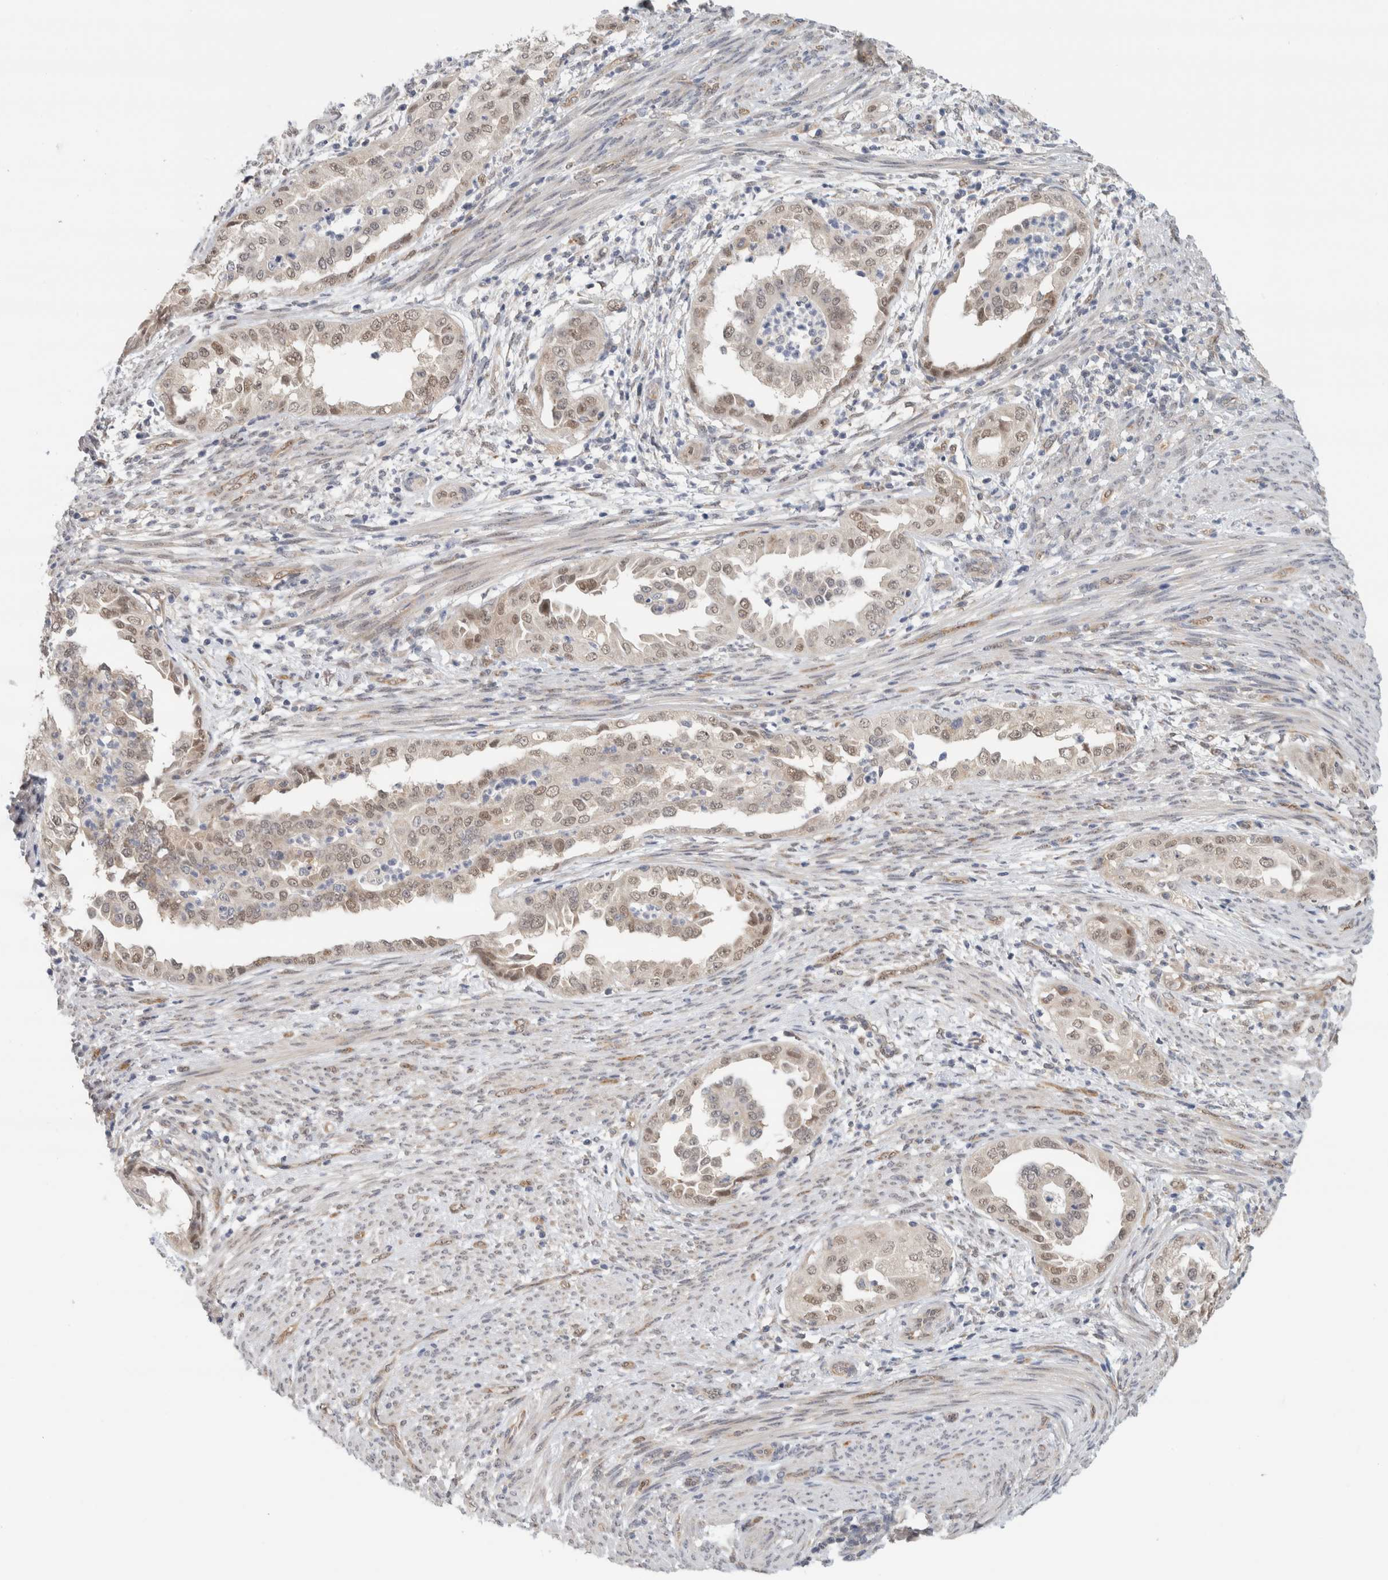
{"staining": {"intensity": "weak", "quantity": ">75%", "location": "nuclear"}, "tissue": "endometrial cancer", "cell_type": "Tumor cells", "image_type": "cancer", "snomed": [{"axis": "morphology", "description": "Adenocarcinoma, NOS"}, {"axis": "topography", "description": "Endometrium"}], "caption": "Immunohistochemistry (IHC) (DAB) staining of endometrial cancer reveals weak nuclear protein expression in about >75% of tumor cells.", "gene": "EIF4G3", "patient": {"sex": "female", "age": 85}}